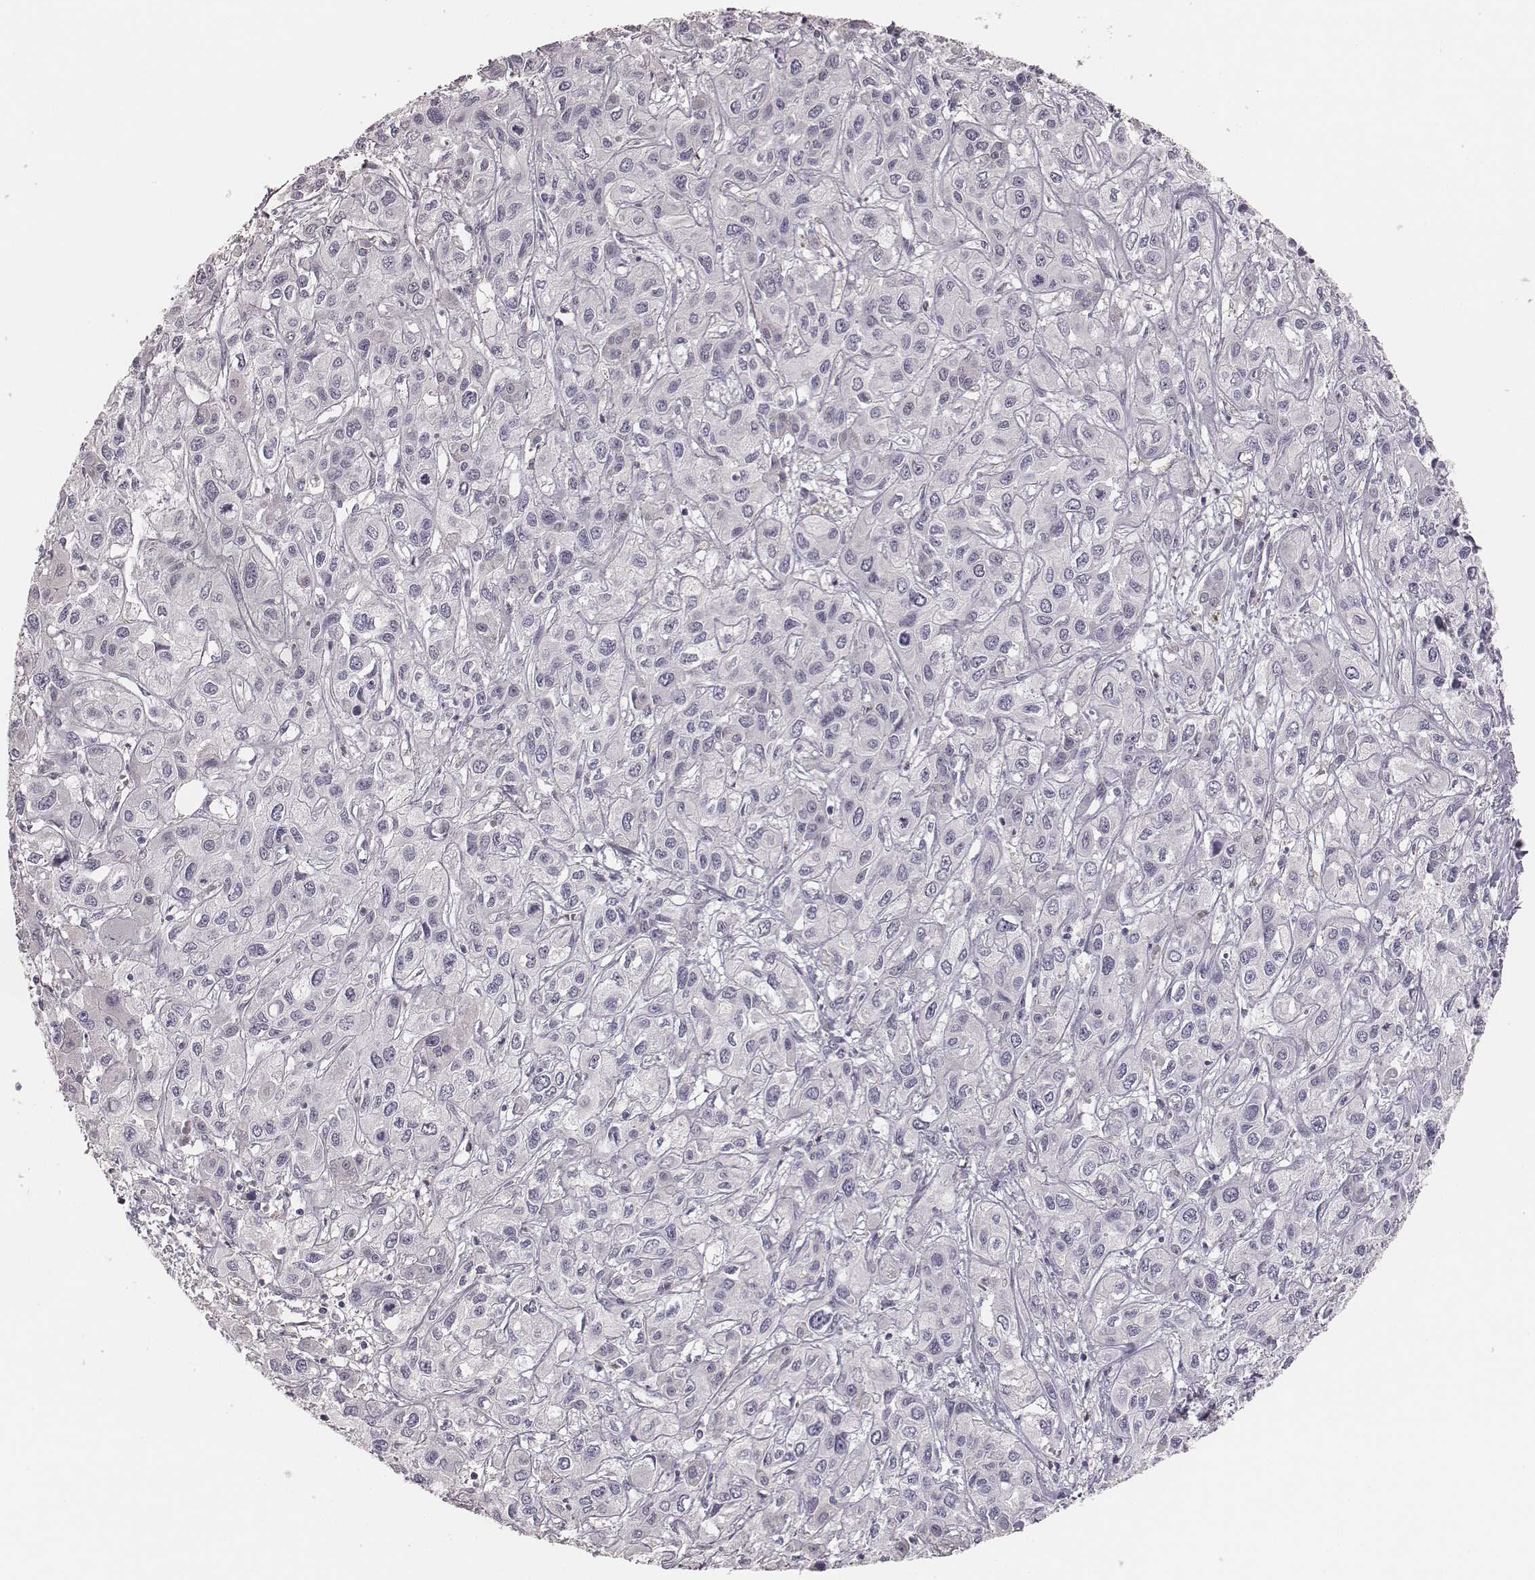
{"staining": {"intensity": "negative", "quantity": "none", "location": "none"}, "tissue": "liver cancer", "cell_type": "Tumor cells", "image_type": "cancer", "snomed": [{"axis": "morphology", "description": "Cholangiocarcinoma"}, {"axis": "topography", "description": "Liver"}], "caption": "Human liver cholangiocarcinoma stained for a protein using immunohistochemistry (IHC) demonstrates no positivity in tumor cells.", "gene": "MYH6", "patient": {"sex": "female", "age": 66}}